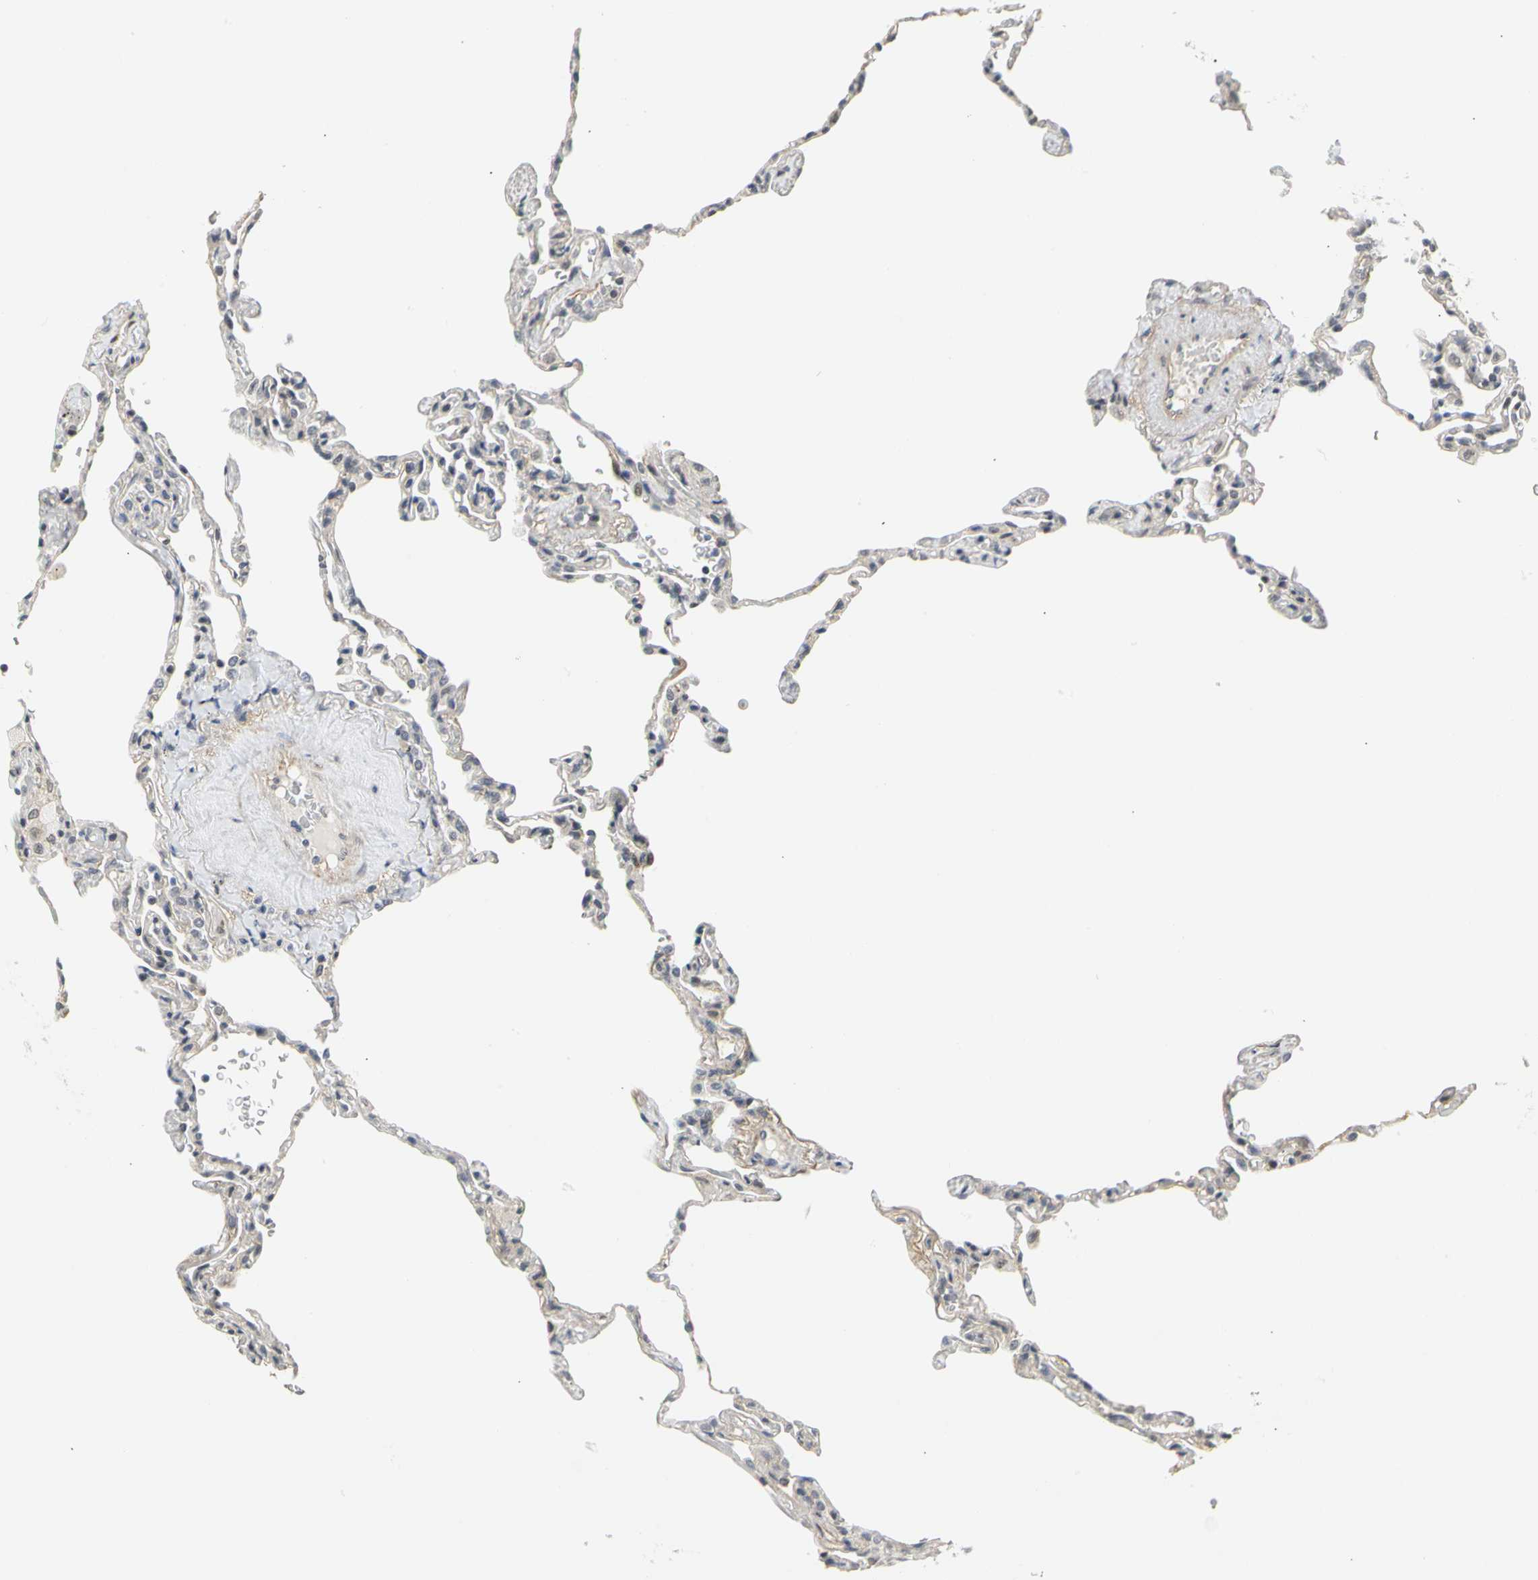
{"staining": {"intensity": "weak", "quantity": "<25%", "location": "cytoplasmic/membranous"}, "tissue": "lung", "cell_type": "Alveolar cells", "image_type": "normal", "snomed": [{"axis": "morphology", "description": "Normal tissue, NOS"}, {"axis": "topography", "description": "Lung"}], "caption": "IHC photomicrograph of normal lung: lung stained with DAB reveals no significant protein staining in alveolar cells. (DAB (3,3'-diaminobenzidine) IHC visualized using brightfield microscopy, high magnification).", "gene": "IMPG2", "patient": {"sex": "male", "age": 59}}